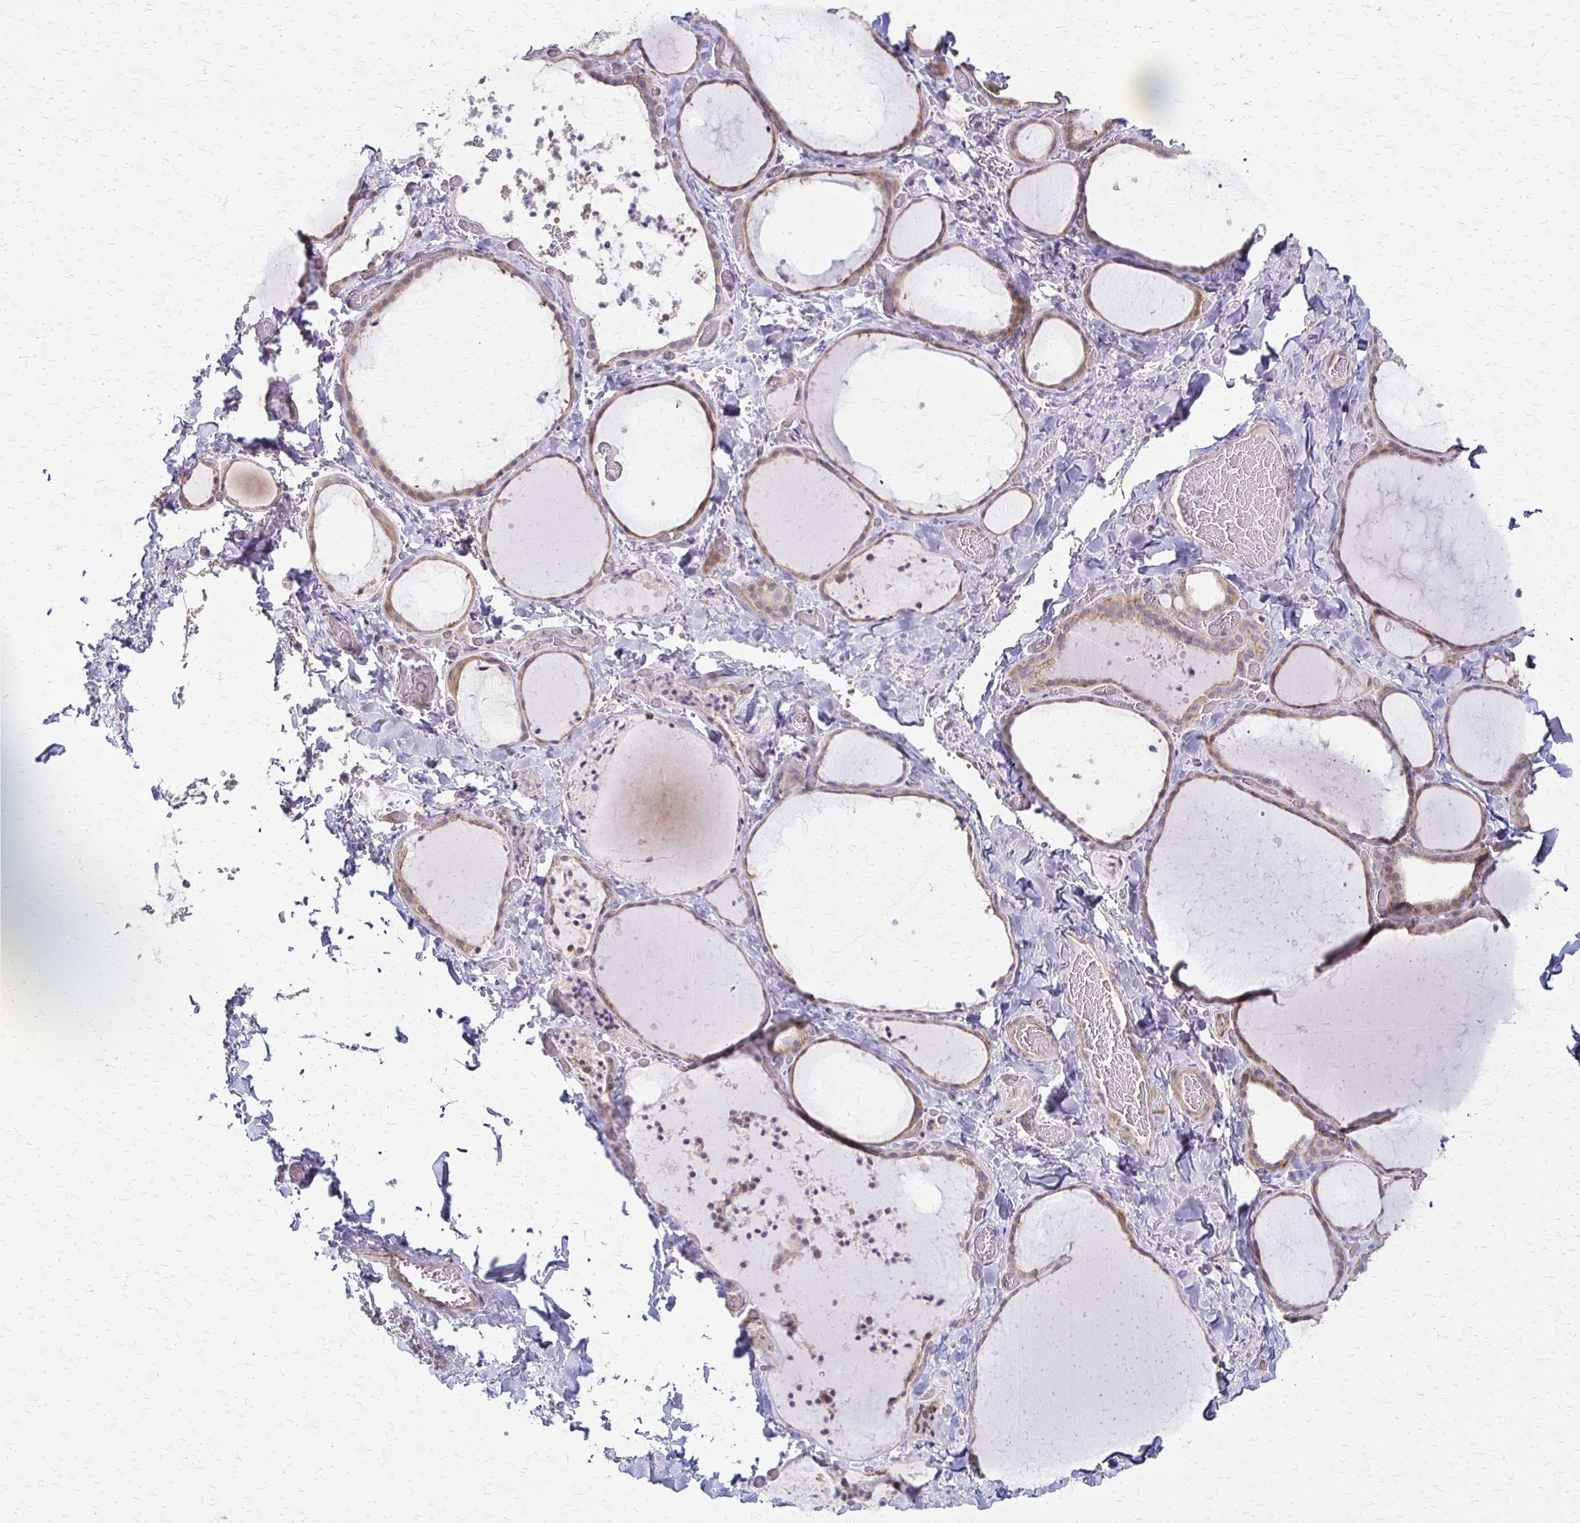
{"staining": {"intensity": "weak", "quantity": "25%-75%", "location": "cytoplasmic/membranous"}, "tissue": "thyroid gland", "cell_type": "Glandular cells", "image_type": "normal", "snomed": [{"axis": "morphology", "description": "Normal tissue, NOS"}, {"axis": "topography", "description": "Thyroid gland"}], "caption": "Immunohistochemistry (IHC) photomicrograph of unremarkable human thyroid gland stained for a protein (brown), which exhibits low levels of weak cytoplasmic/membranous positivity in about 25%-75% of glandular cells.", "gene": "CFL2", "patient": {"sex": "female", "age": 36}}